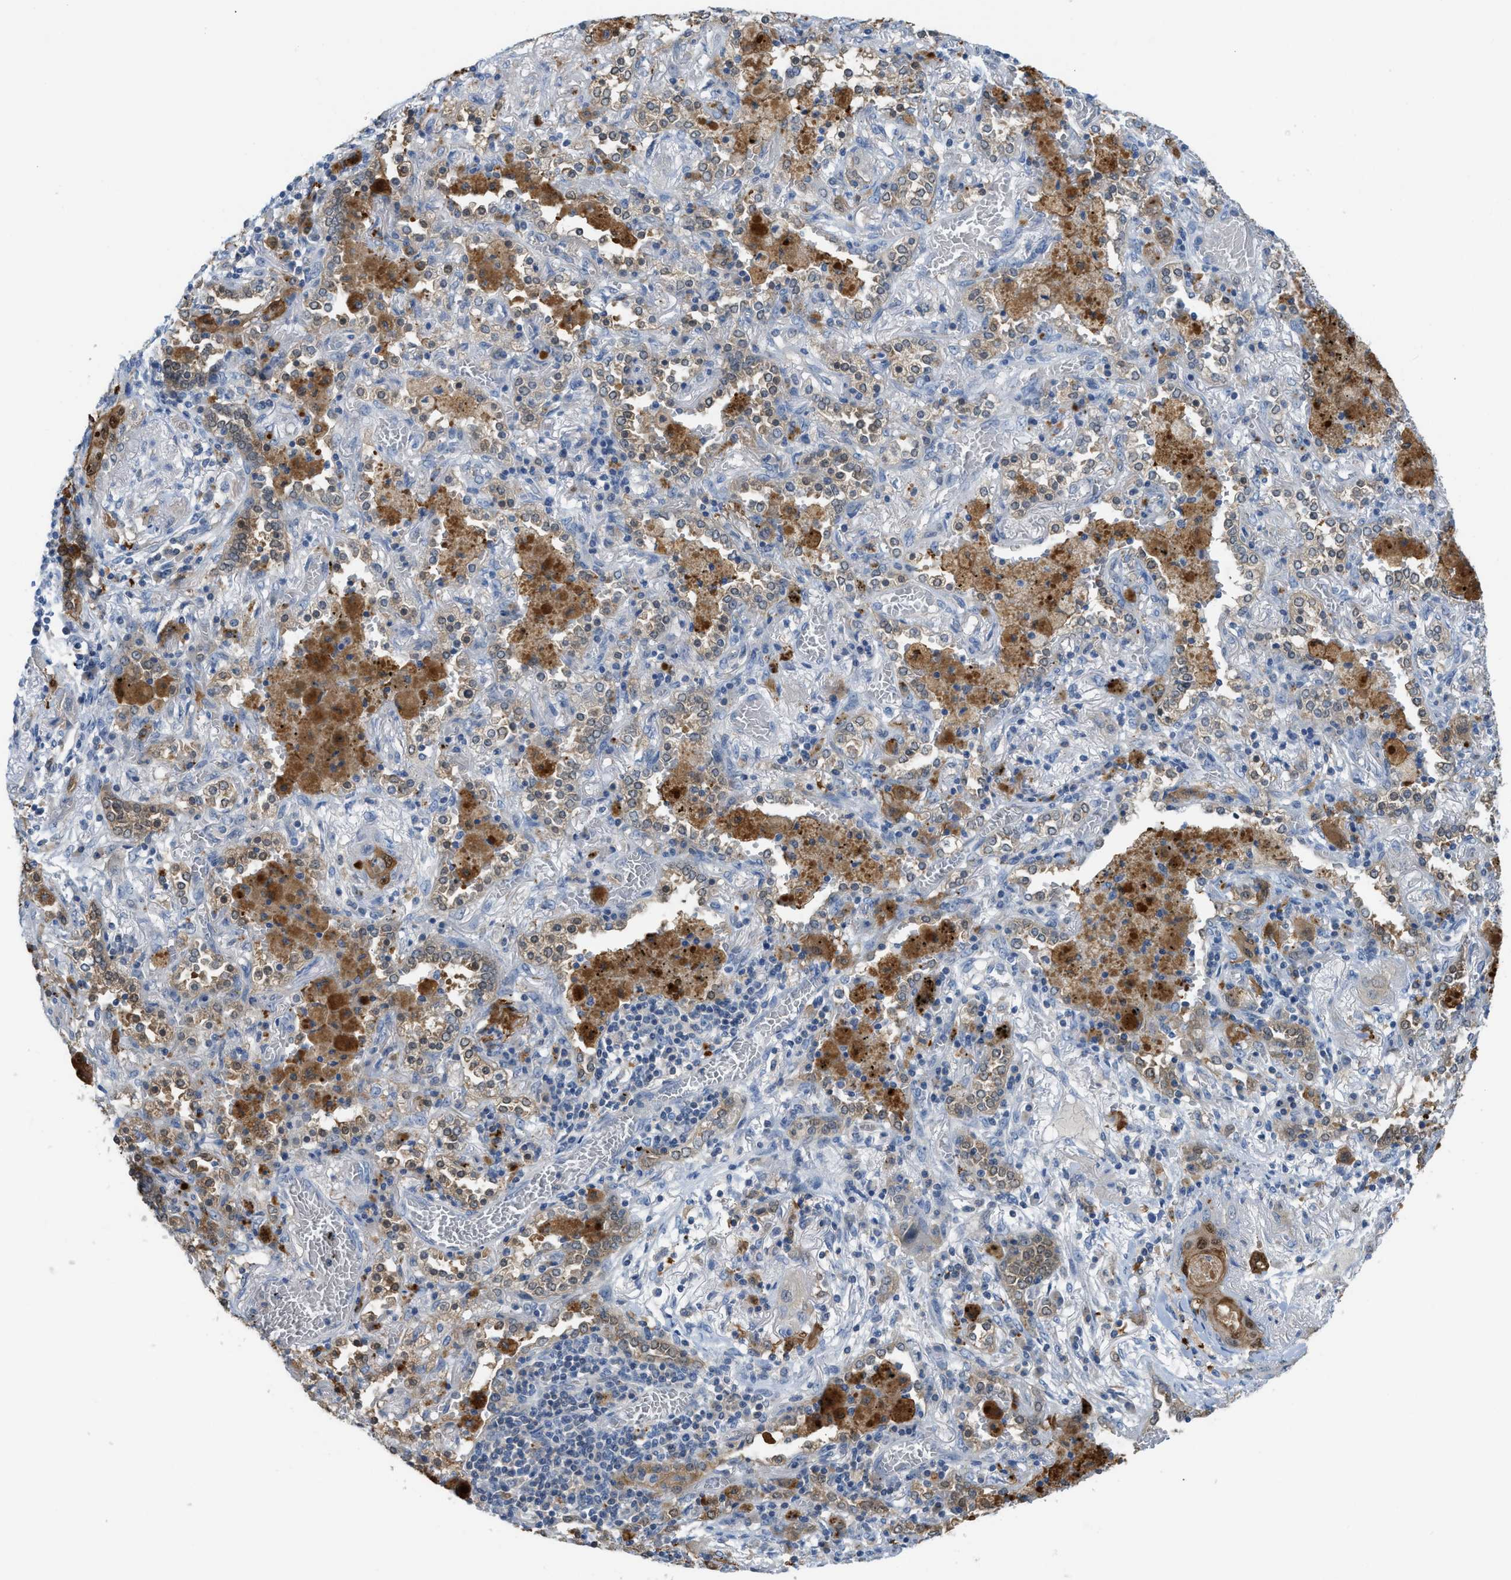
{"staining": {"intensity": "weak", "quantity": "25%-75%", "location": "cytoplasmic/membranous"}, "tissue": "lung cancer", "cell_type": "Tumor cells", "image_type": "cancer", "snomed": [{"axis": "morphology", "description": "Squamous cell carcinoma, NOS"}, {"axis": "topography", "description": "Lung"}], "caption": "Lung squamous cell carcinoma stained with DAB (3,3'-diaminobenzidine) IHC displays low levels of weak cytoplasmic/membranous positivity in approximately 25%-75% of tumor cells.", "gene": "CSTB", "patient": {"sex": "female", "age": 47}}